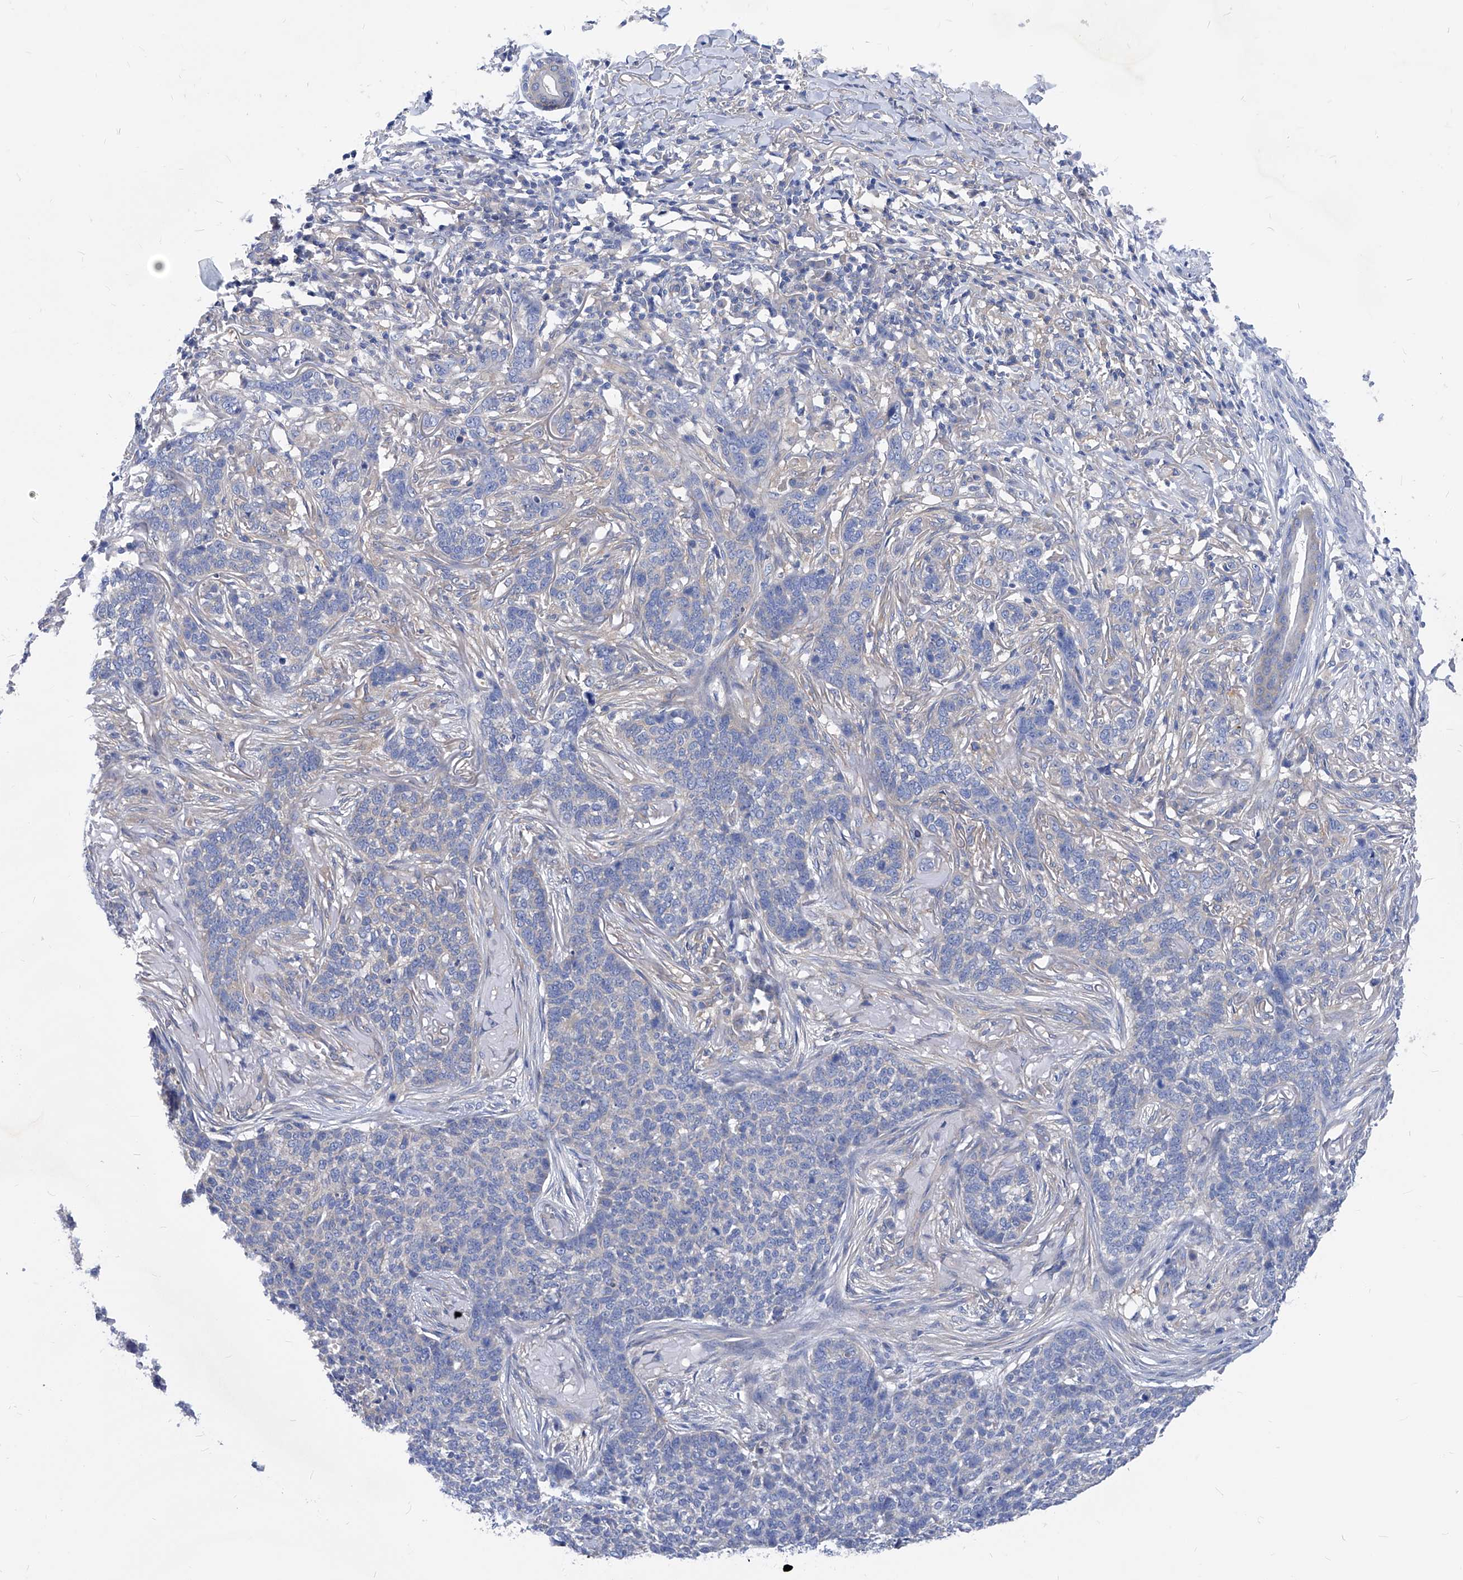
{"staining": {"intensity": "negative", "quantity": "none", "location": "none"}, "tissue": "skin cancer", "cell_type": "Tumor cells", "image_type": "cancer", "snomed": [{"axis": "morphology", "description": "Basal cell carcinoma"}, {"axis": "topography", "description": "Skin"}], "caption": "This is an immunohistochemistry image of human skin basal cell carcinoma. There is no staining in tumor cells.", "gene": "XPNPEP1", "patient": {"sex": "male", "age": 85}}